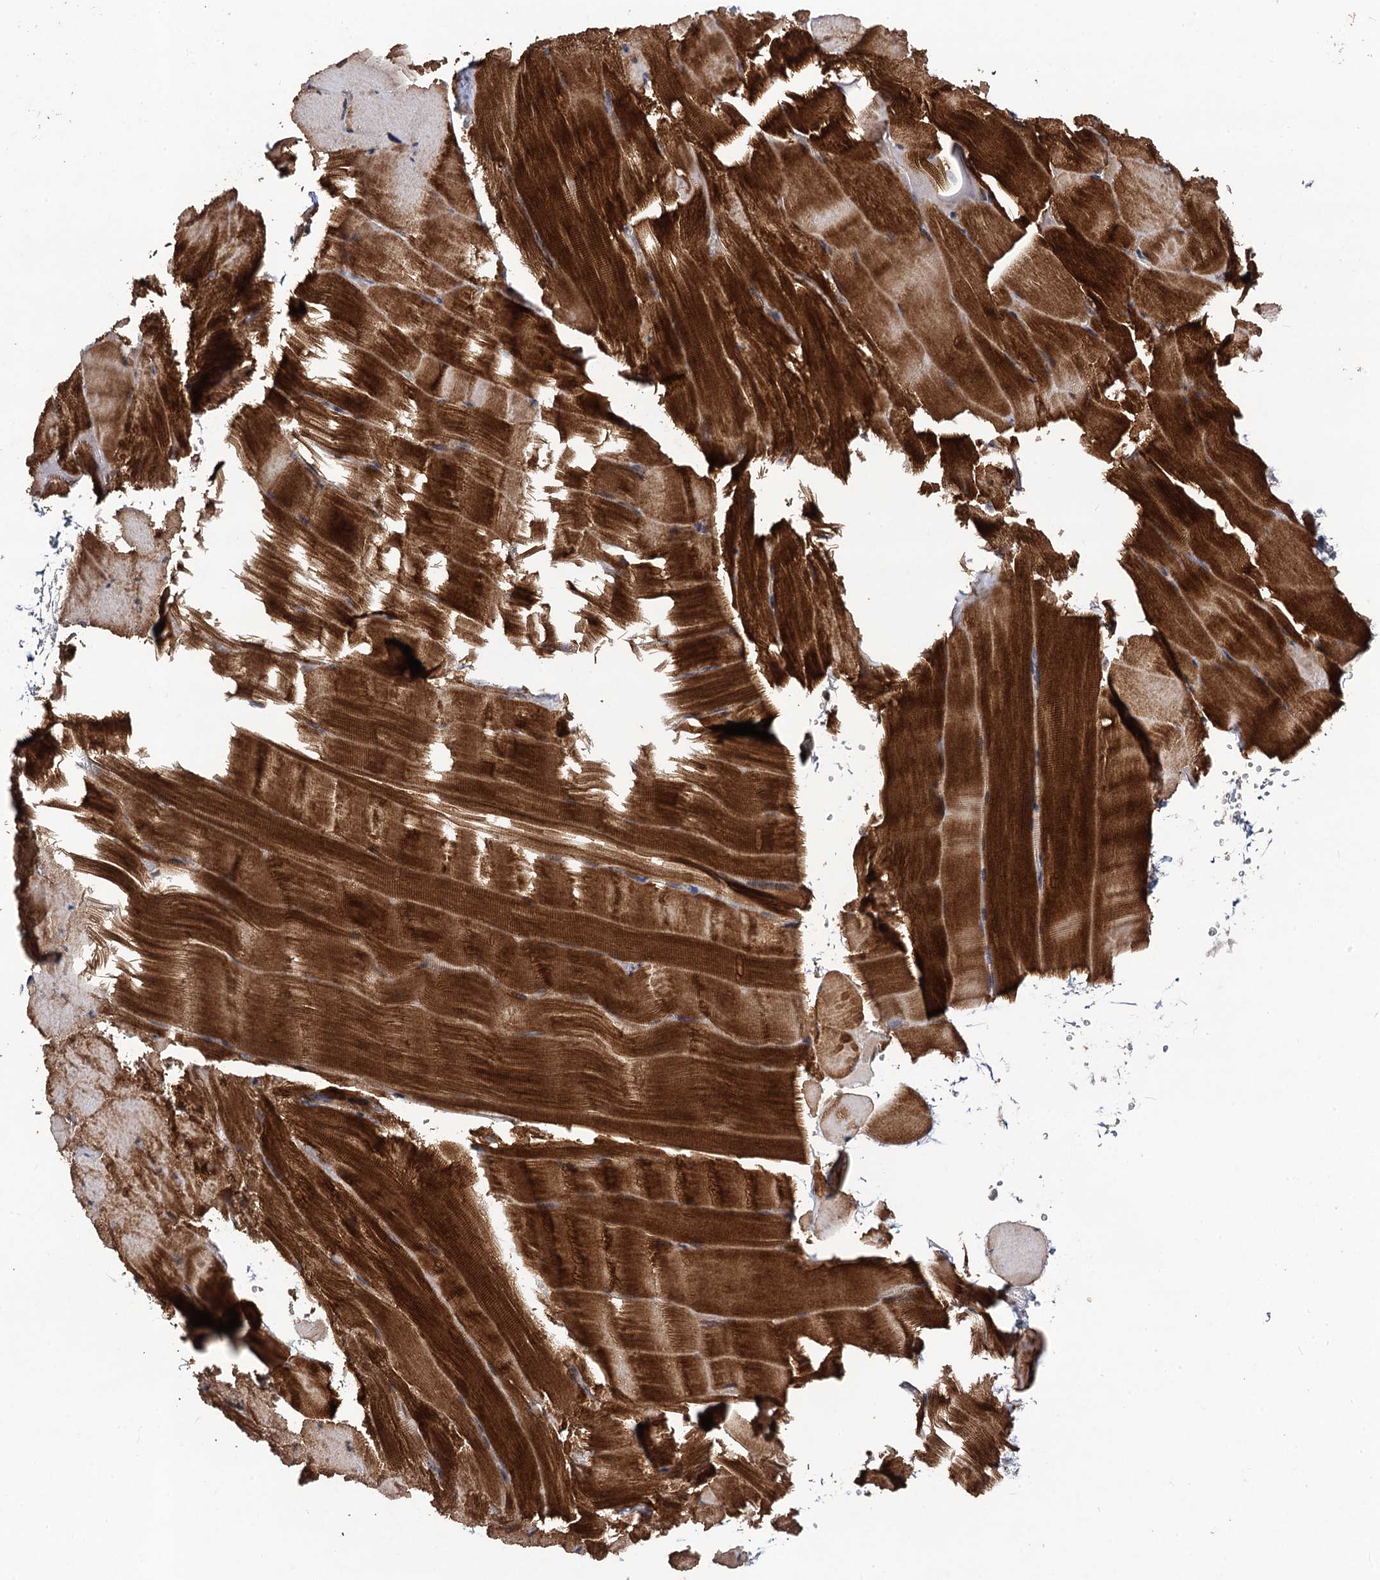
{"staining": {"intensity": "strong", "quantity": ">75%", "location": "cytoplasmic/membranous"}, "tissue": "skeletal muscle", "cell_type": "Myocytes", "image_type": "normal", "snomed": [{"axis": "morphology", "description": "Normal tissue, NOS"}, {"axis": "topography", "description": "Skeletal muscle"}], "caption": "IHC staining of normal skeletal muscle, which shows high levels of strong cytoplasmic/membranous expression in approximately >75% of myocytes indicating strong cytoplasmic/membranous protein positivity. The staining was performed using DAB (3,3'-diaminobenzidine) (brown) for protein detection and nuclei were counterstained in hematoxylin (blue).", "gene": "KXD1", "patient": {"sex": "male", "age": 62}}